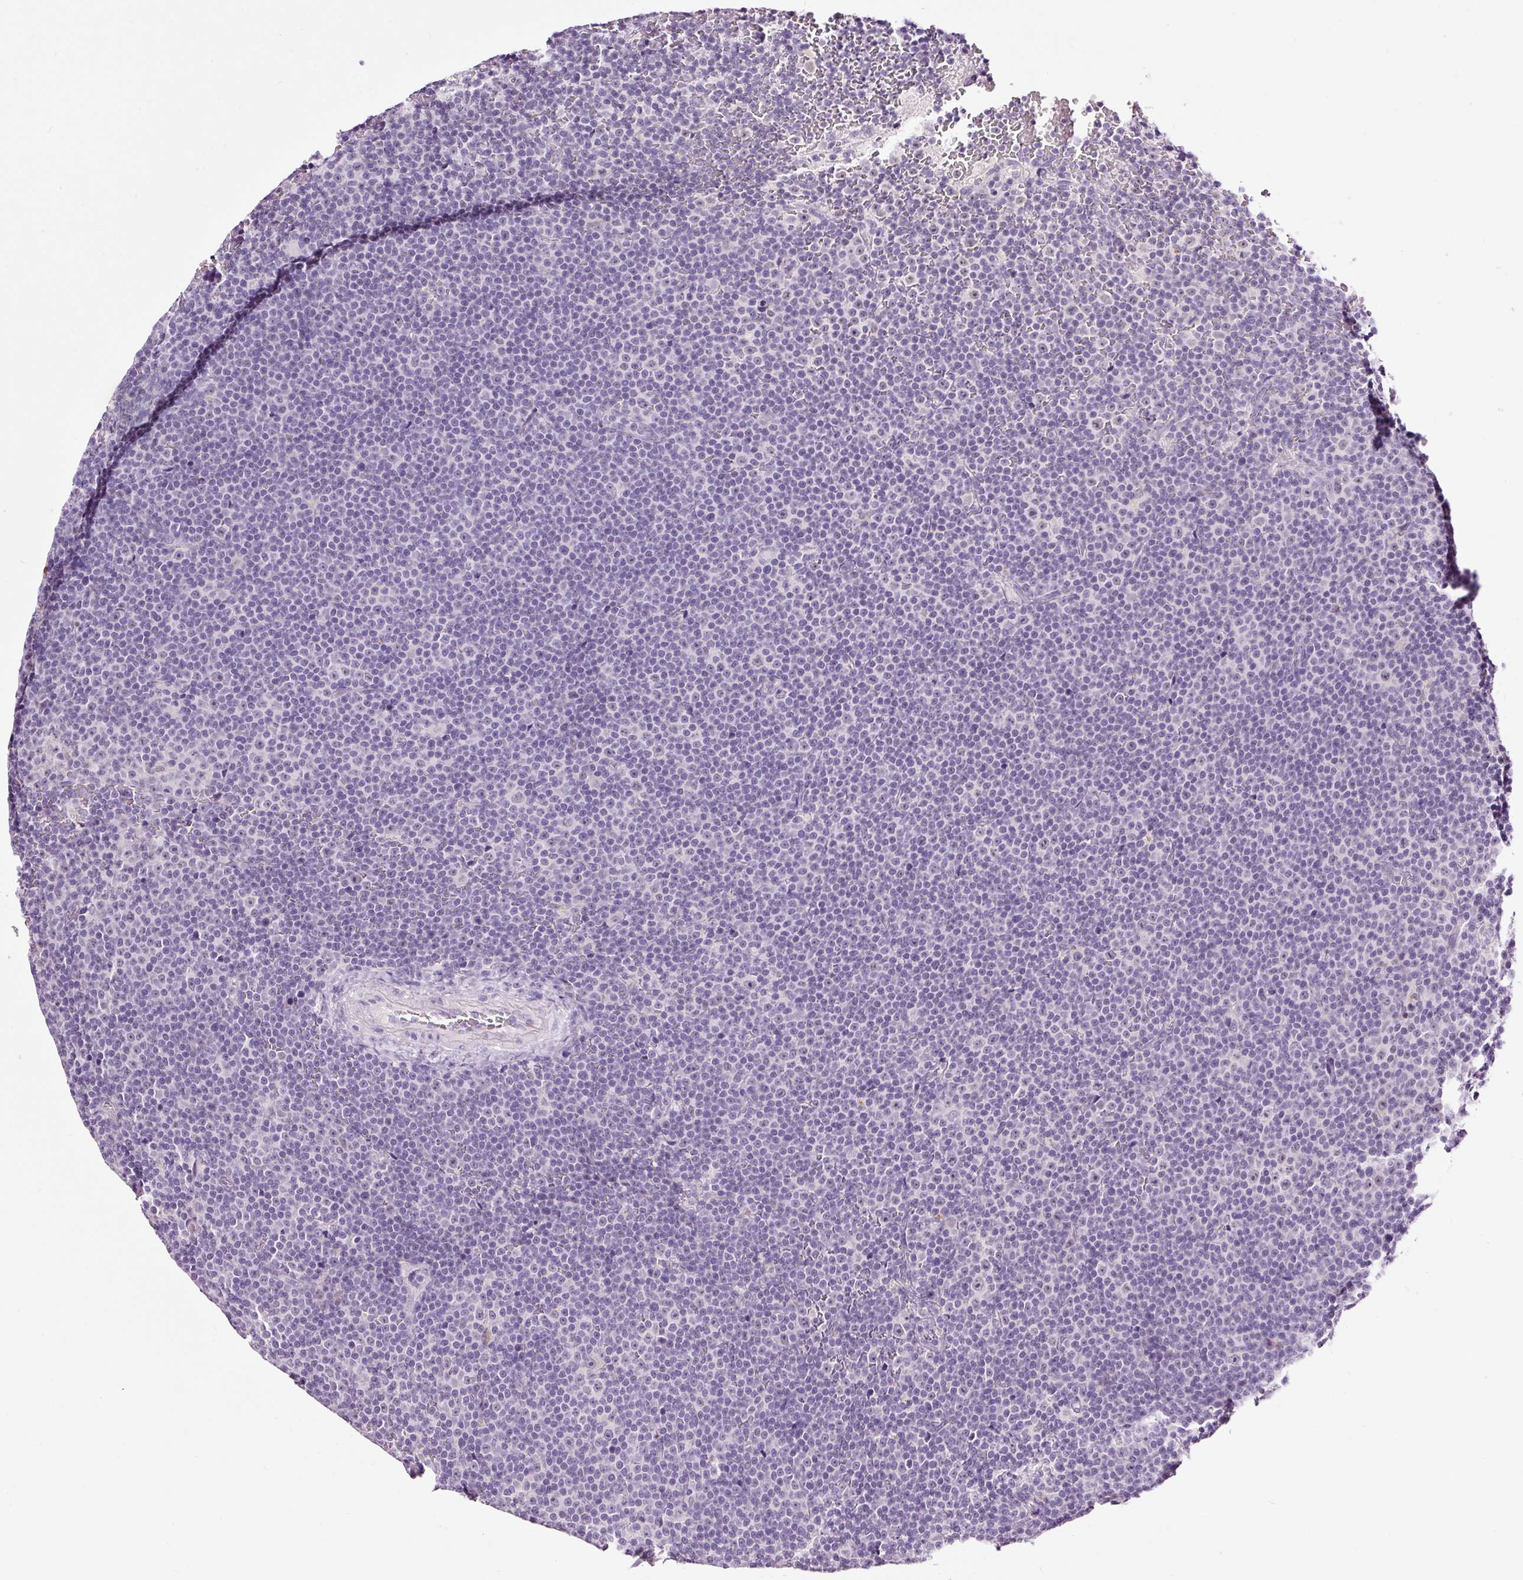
{"staining": {"intensity": "negative", "quantity": "none", "location": "none"}, "tissue": "lymphoma", "cell_type": "Tumor cells", "image_type": "cancer", "snomed": [{"axis": "morphology", "description": "Malignant lymphoma, non-Hodgkin's type, Low grade"}, {"axis": "topography", "description": "Lymph node"}], "caption": "A high-resolution histopathology image shows immunohistochemistry (IHC) staining of lymphoma, which shows no significant positivity in tumor cells. (IHC, brightfield microscopy, high magnification).", "gene": "RTF2", "patient": {"sex": "female", "age": 67}}